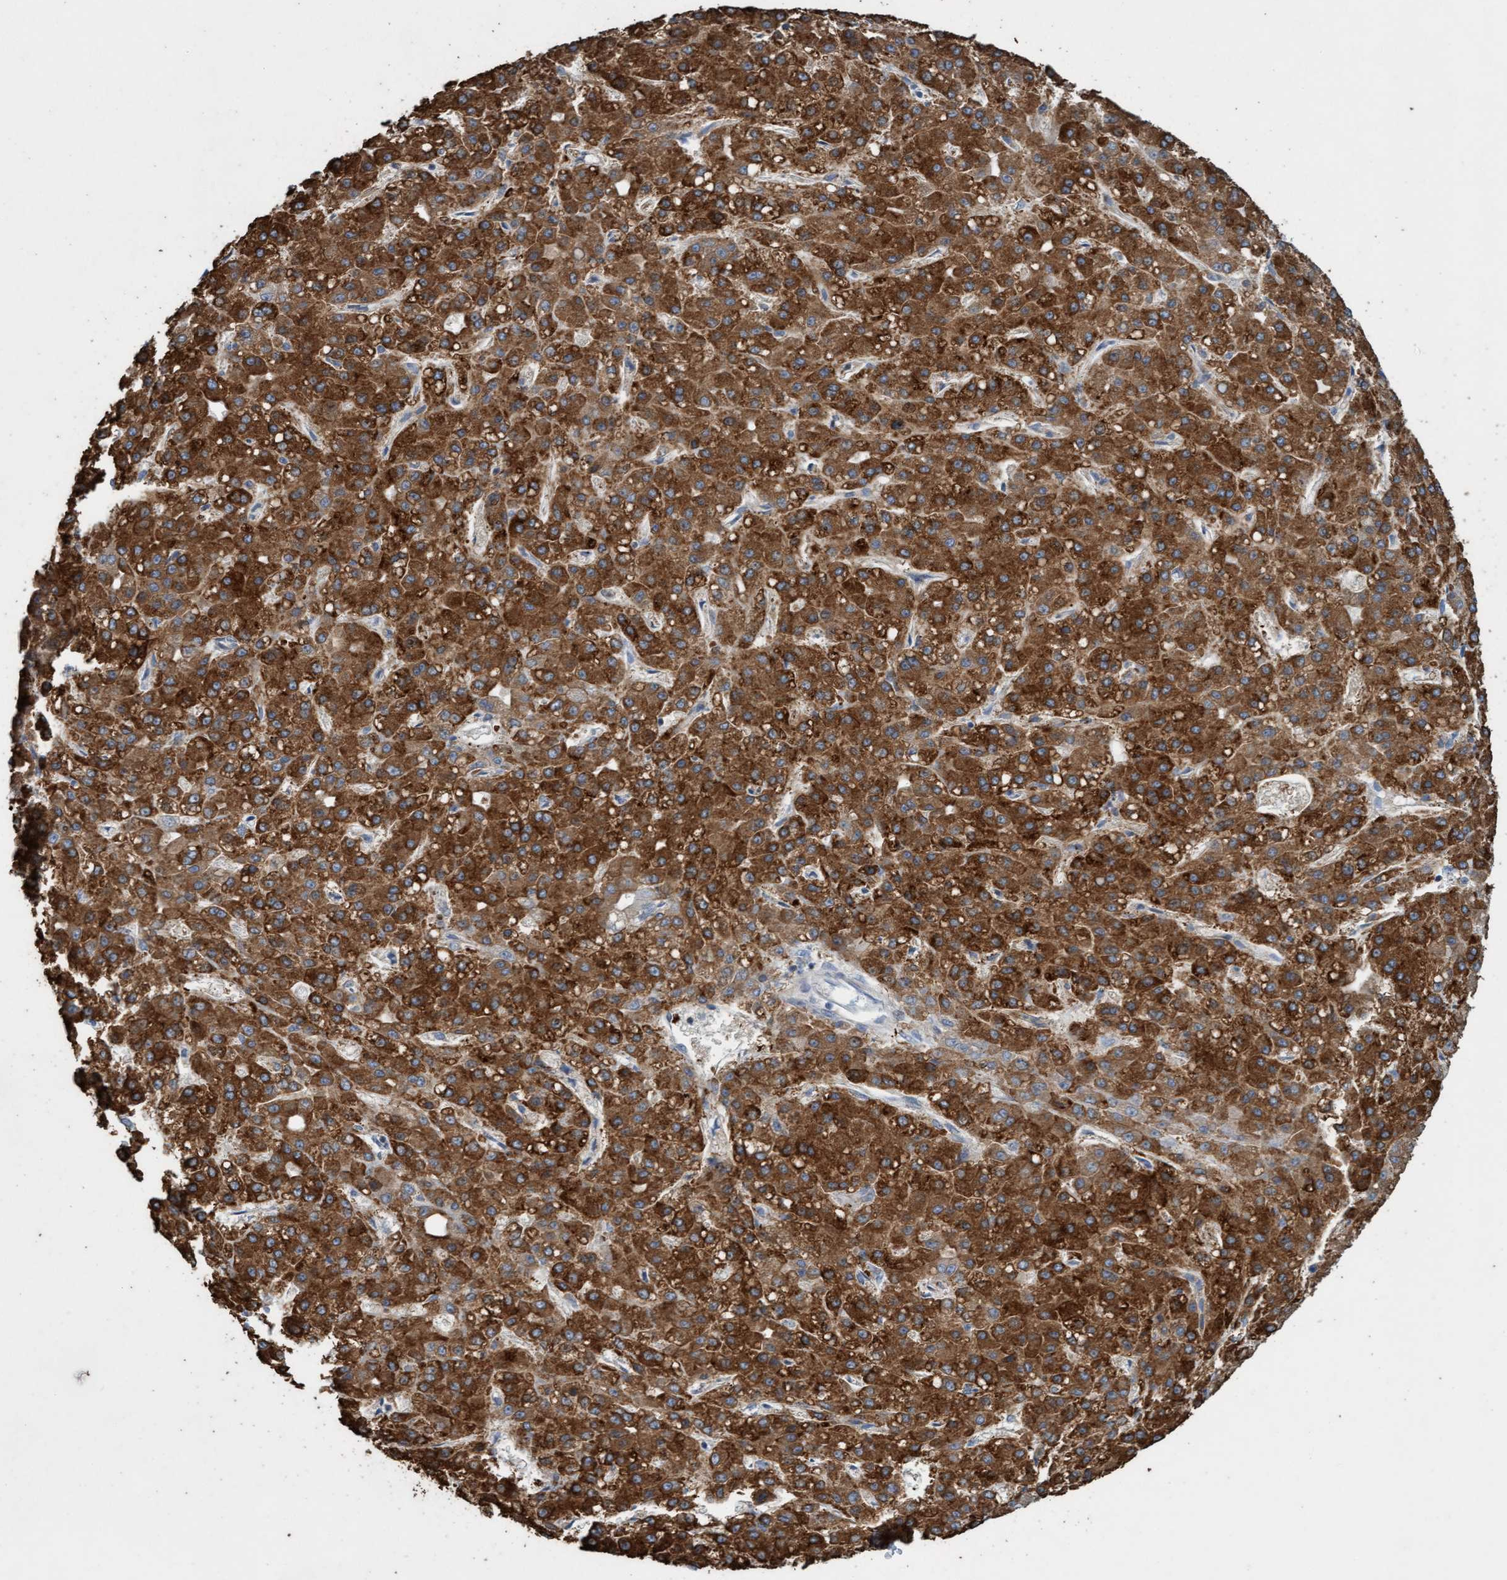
{"staining": {"intensity": "strong", "quantity": ">75%", "location": "cytoplasmic/membranous"}, "tissue": "liver cancer", "cell_type": "Tumor cells", "image_type": "cancer", "snomed": [{"axis": "morphology", "description": "Carcinoma, Hepatocellular, NOS"}, {"axis": "topography", "description": "Liver"}], "caption": "Protein expression analysis of liver cancer demonstrates strong cytoplasmic/membranous expression in approximately >75% of tumor cells. The protein is shown in brown color, while the nuclei are stained blue.", "gene": "SIGIRR", "patient": {"sex": "male", "age": 67}}